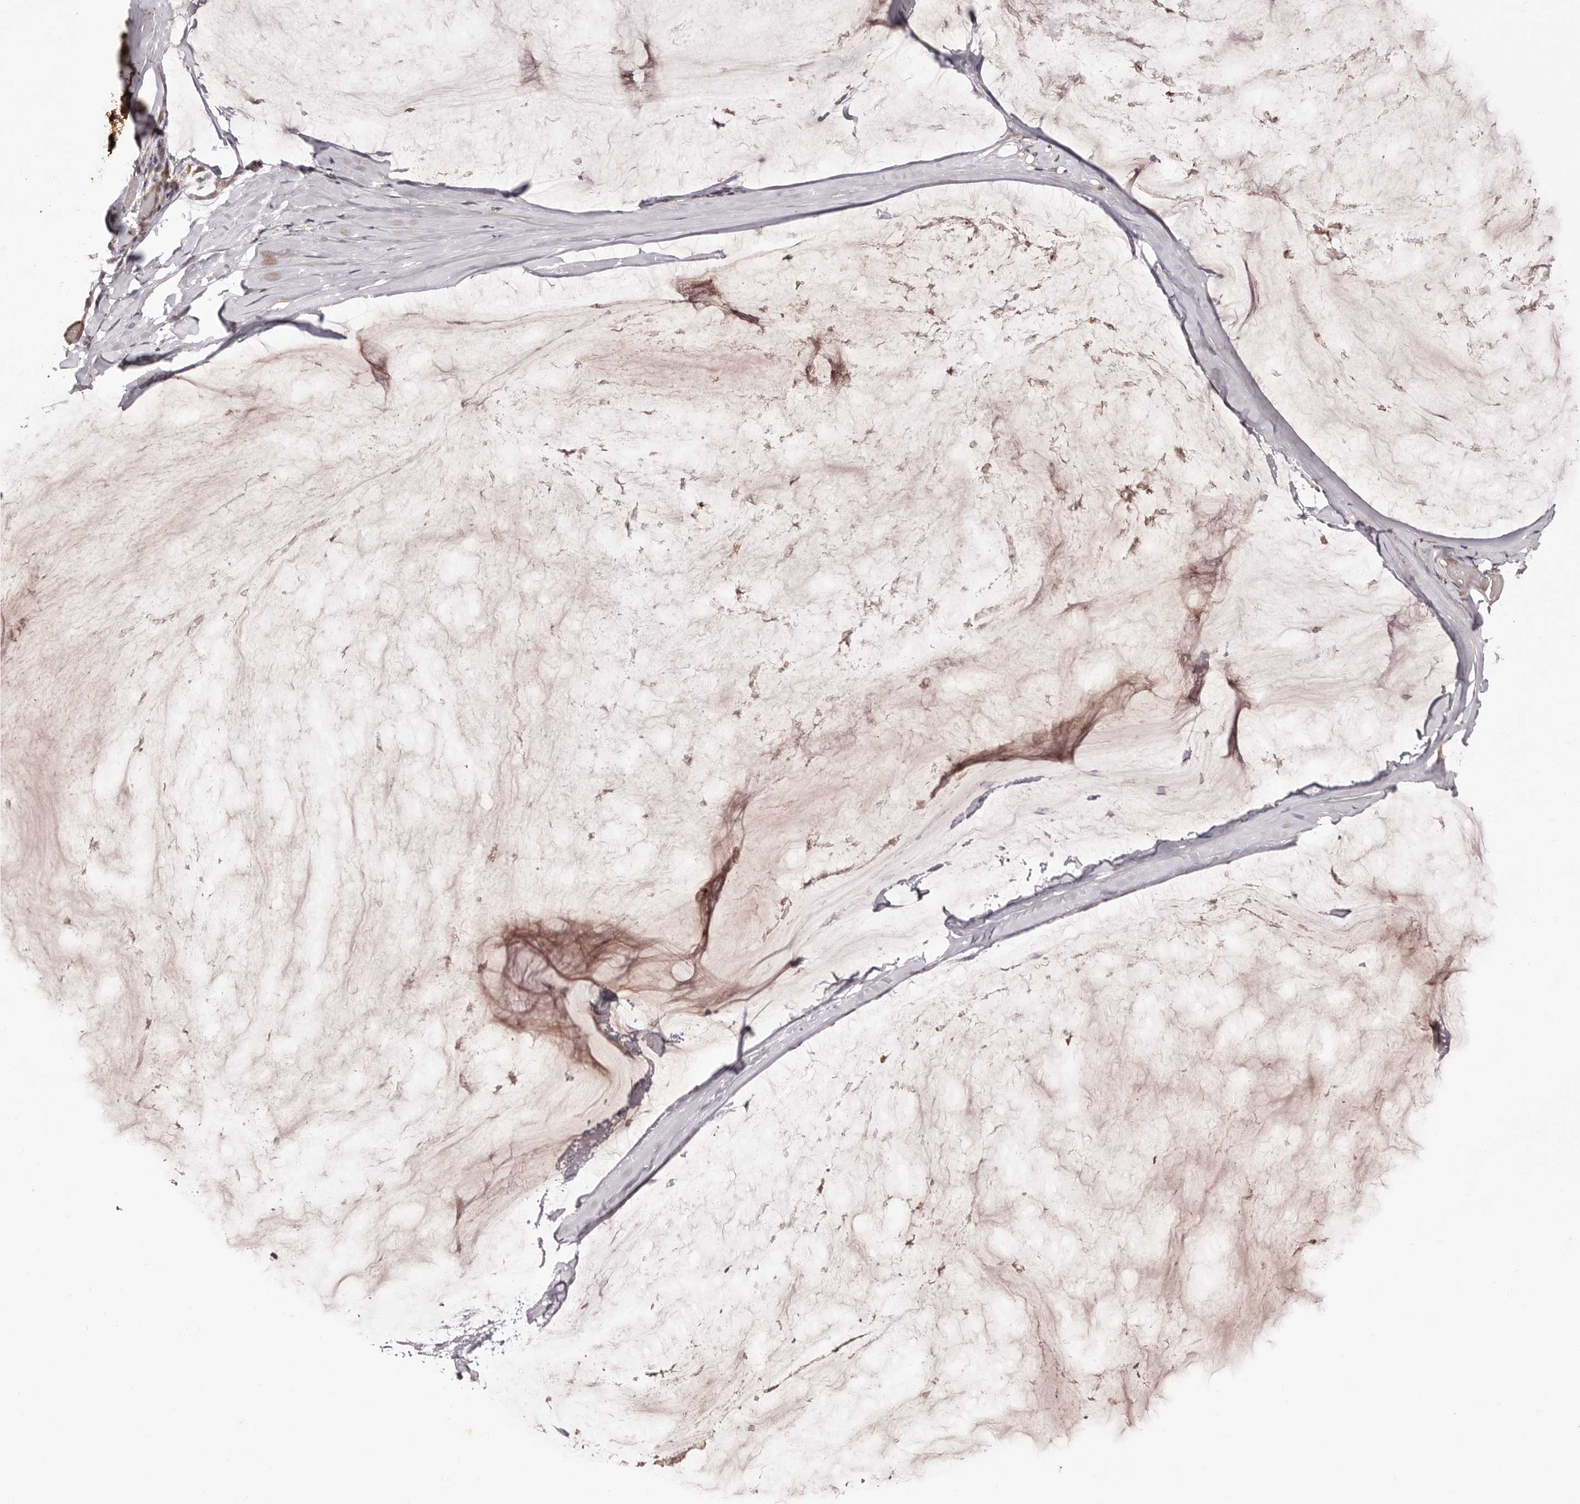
{"staining": {"intensity": "strong", "quantity": ">75%", "location": "cytoplasmic/membranous"}, "tissue": "ovarian cancer", "cell_type": "Tumor cells", "image_type": "cancer", "snomed": [{"axis": "morphology", "description": "Cystadenocarcinoma, mucinous, NOS"}, {"axis": "topography", "description": "Ovary"}], "caption": "Immunohistochemistry (IHC) image of neoplastic tissue: ovarian mucinous cystadenocarcinoma stained using immunohistochemistry (IHC) reveals high levels of strong protein expression localized specifically in the cytoplasmic/membranous of tumor cells, appearing as a cytoplasmic/membranous brown color.", "gene": "EGR3", "patient": {"sex": "female", "age": 39}}